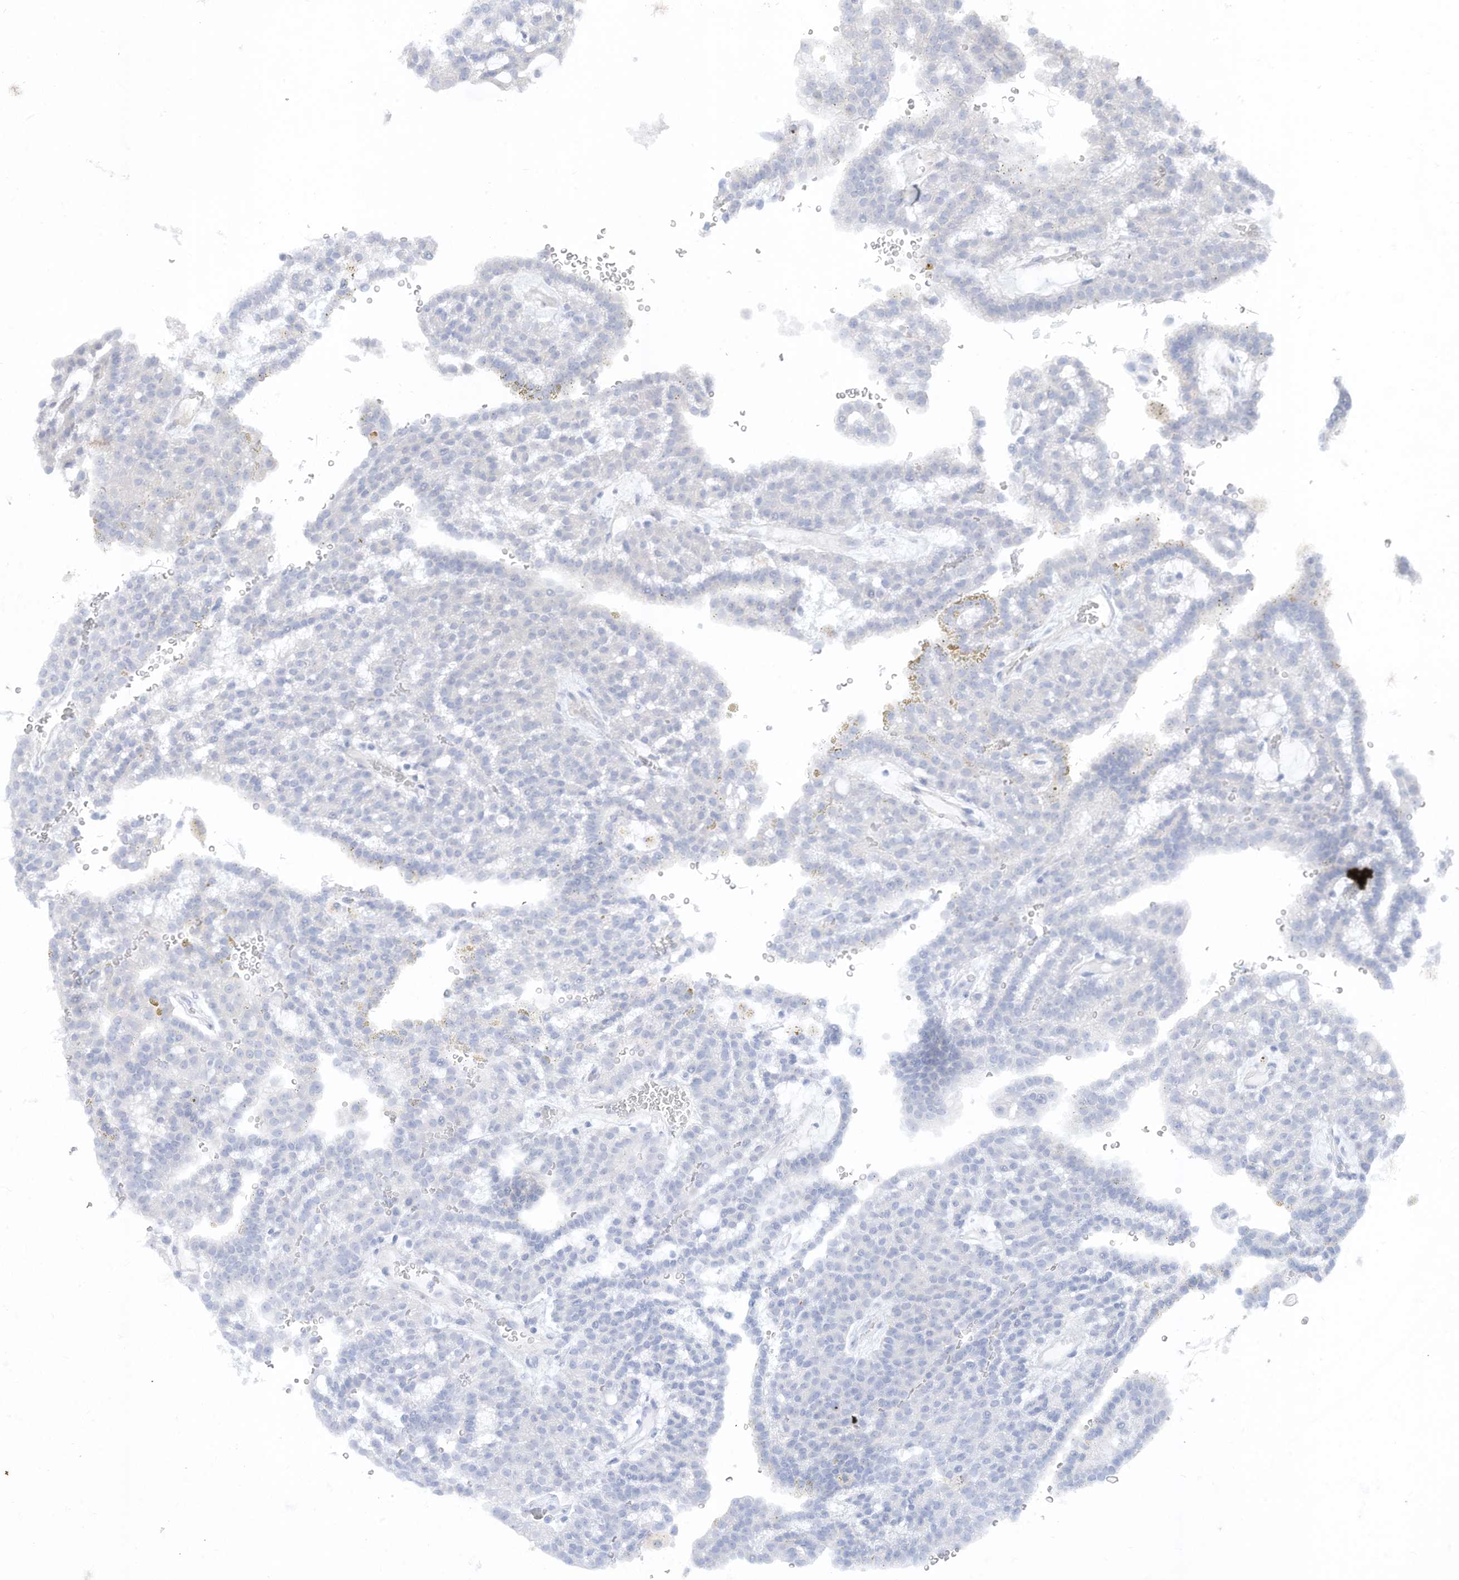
{"staining": {"intensity": "negative", "quantity": "none", "location": "none"}, "tissue": "renal cancer", "cell_type": "Tumor cells", "image_type": "cancer", "snomed": [{"axis": "morphology", "description": "Adenocarcinoma, NOS"}, {"axis": "topography", "description": "Kidney"}], "caption": "There is no significant positivity in tumor cells of adenocarcinoma (renal).", "gene": "SLC17A7", "patient": {"sex": "male", "age": 63}}